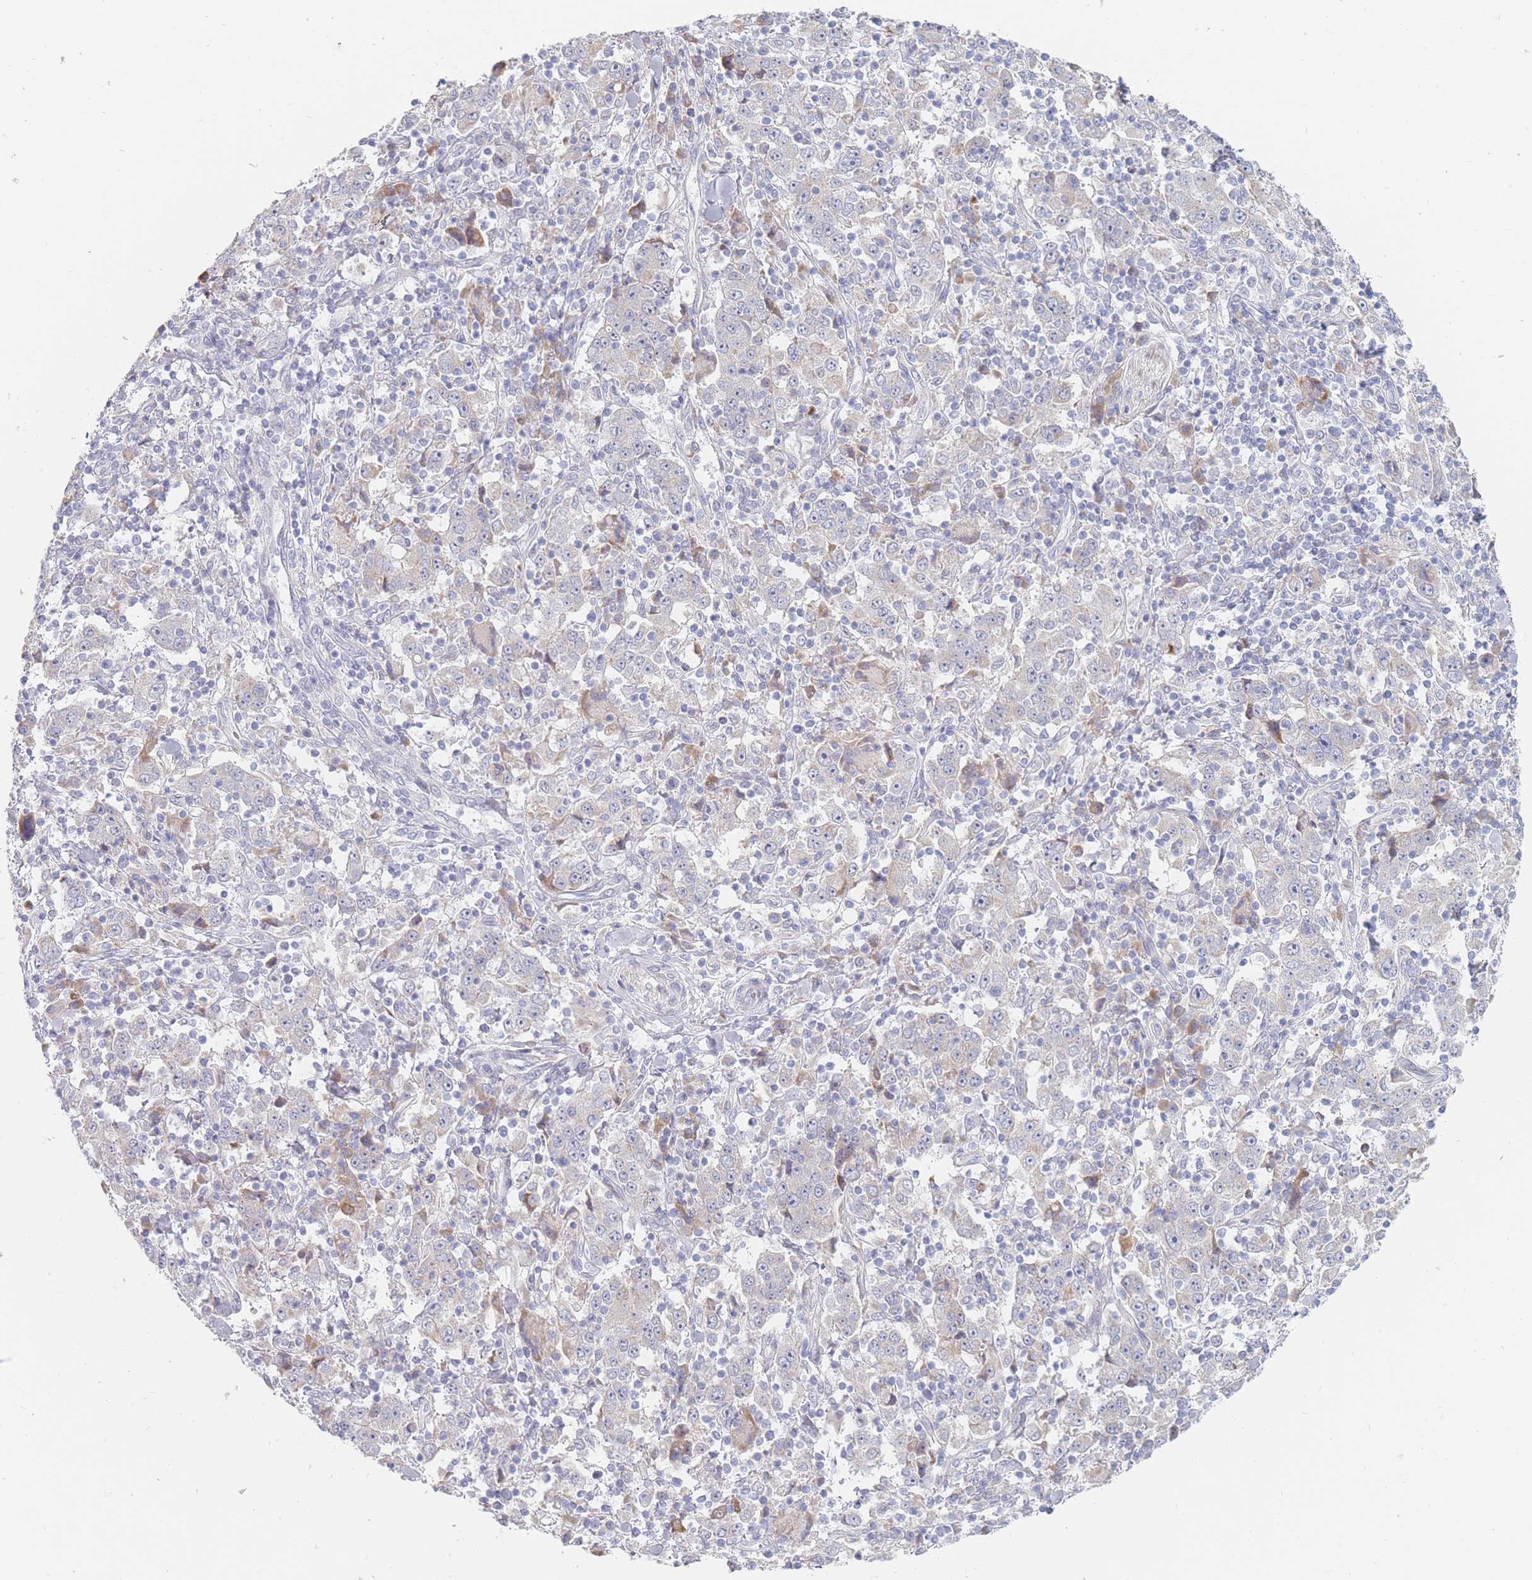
{"staining": {"intensity": "negative", "quantity": "none", "location": "none"}, "tissue": "stomach cancer", "cell_type": "Tumor cells", "image_type": "cancer", "snomed": [{"axis": "morphology", "description": "Normal tissue, NOS"}, {"axis": "morphology", "description": "Adenocarcinoma, NOS"}, {"axis": "topography", "description": "Stomach, upper"}, {"axis": "topography", "description": "Stomach"}], "caption": "Immunohistochemical staining of human stomach cancer reveals no significant positivity in tumor cells.", "gene": "SPATS1", "patient": {"sex": "male", "age": 59}}